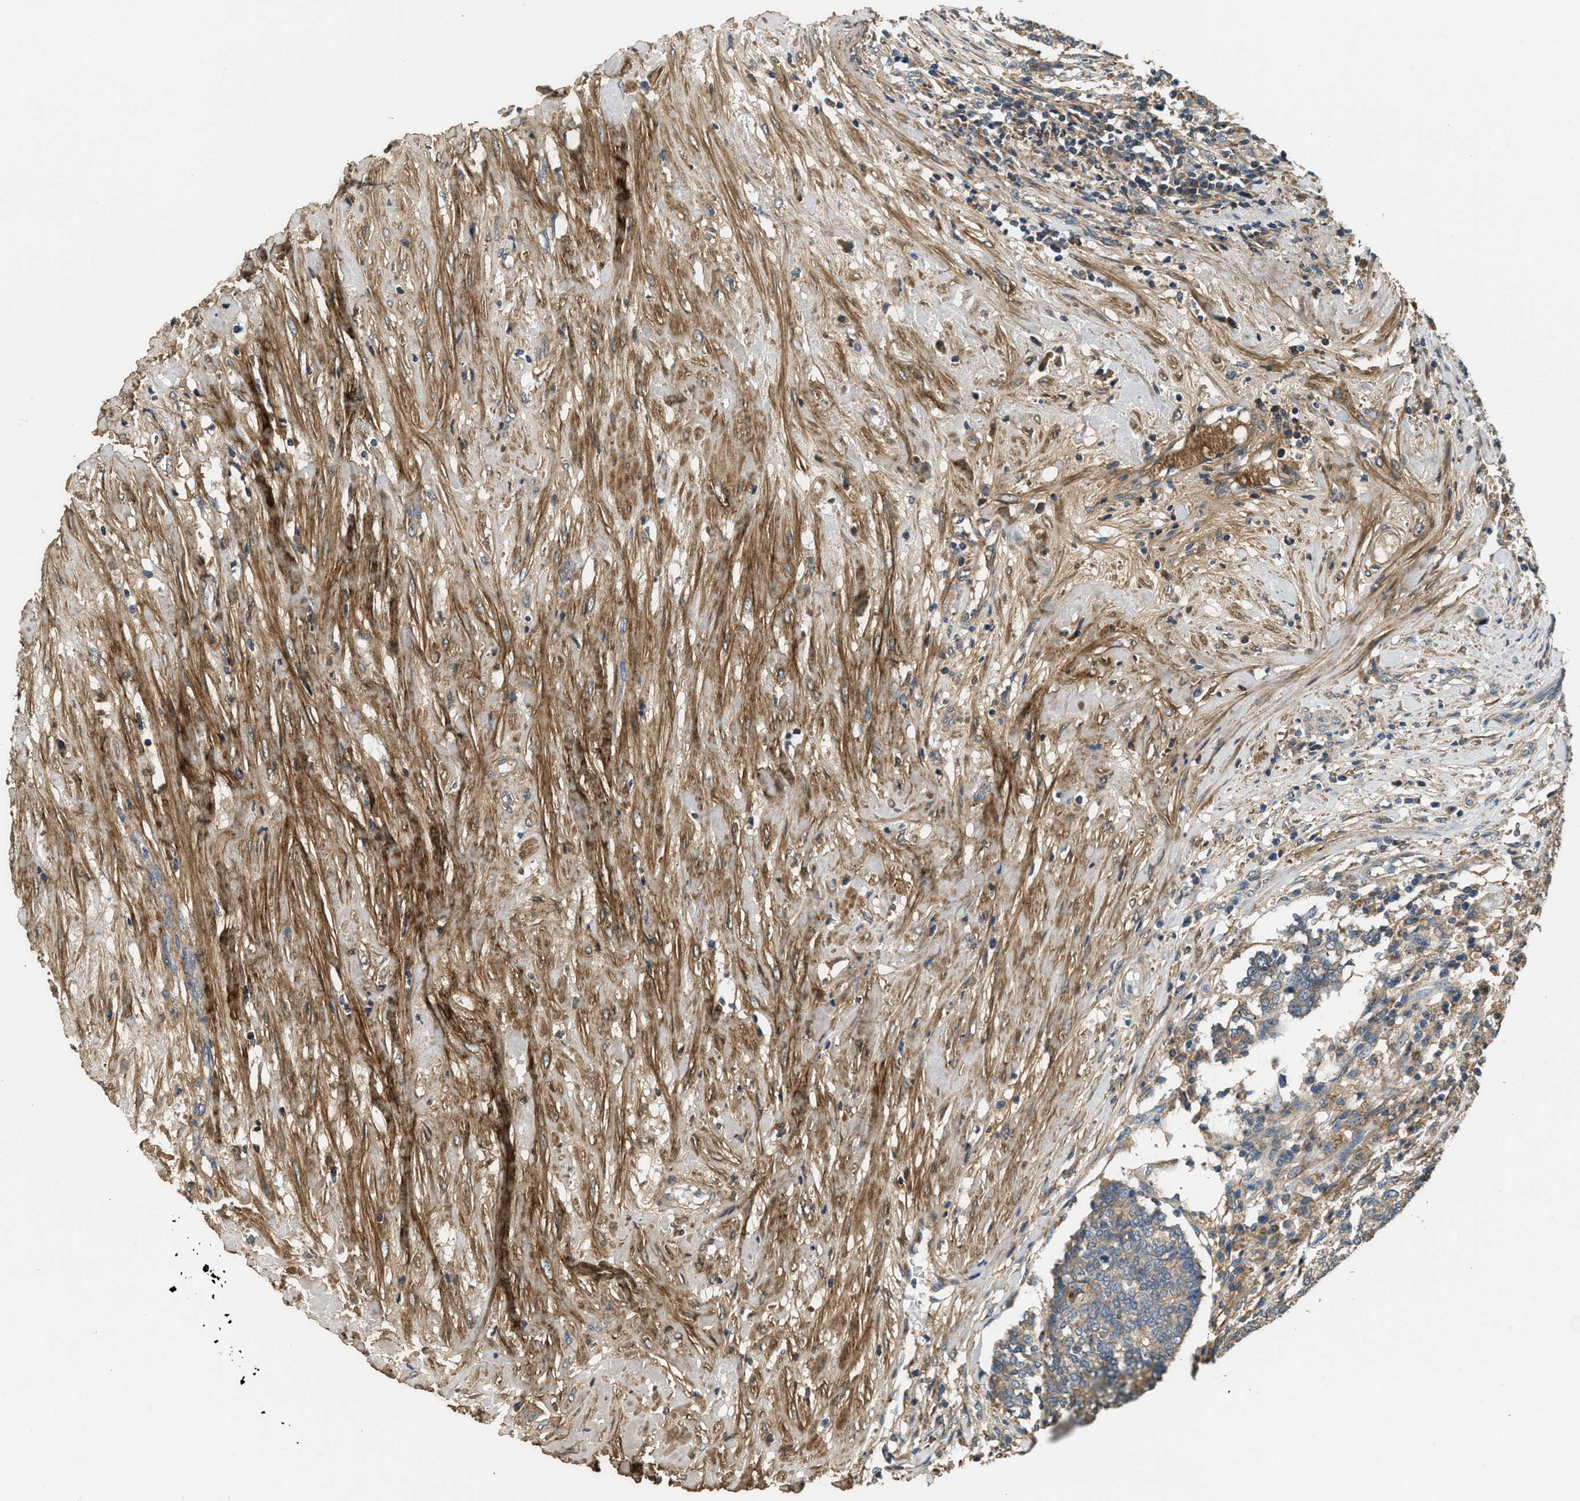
{"staining": {"intensity": "weak", "quantity": ">75%", "location": "cytoplasmic/membranous"}, "tissue": "prostate cancer", "cell_type": "Tumor cells", "image_type": "cancer", "snomed": [{"axis": "morphology", "description": "Normal tissue, NOS"}, {"axis": "morphology", "description": "Adenocarcinoma, High grade"}, {"axis": "topography", "description": "Prostate"}, {"axis": "topography", "description": "Seminal veicle"}], "caption": "There is low levels of weak cytoplasmic/membranous expression in tumor cells of high-grade adenocarcinoma (prostate), as demonstrated by immunohistochemical staining (brown color).", "gene": "THBS2", "patient": {"sex": "male", "age": 55}}